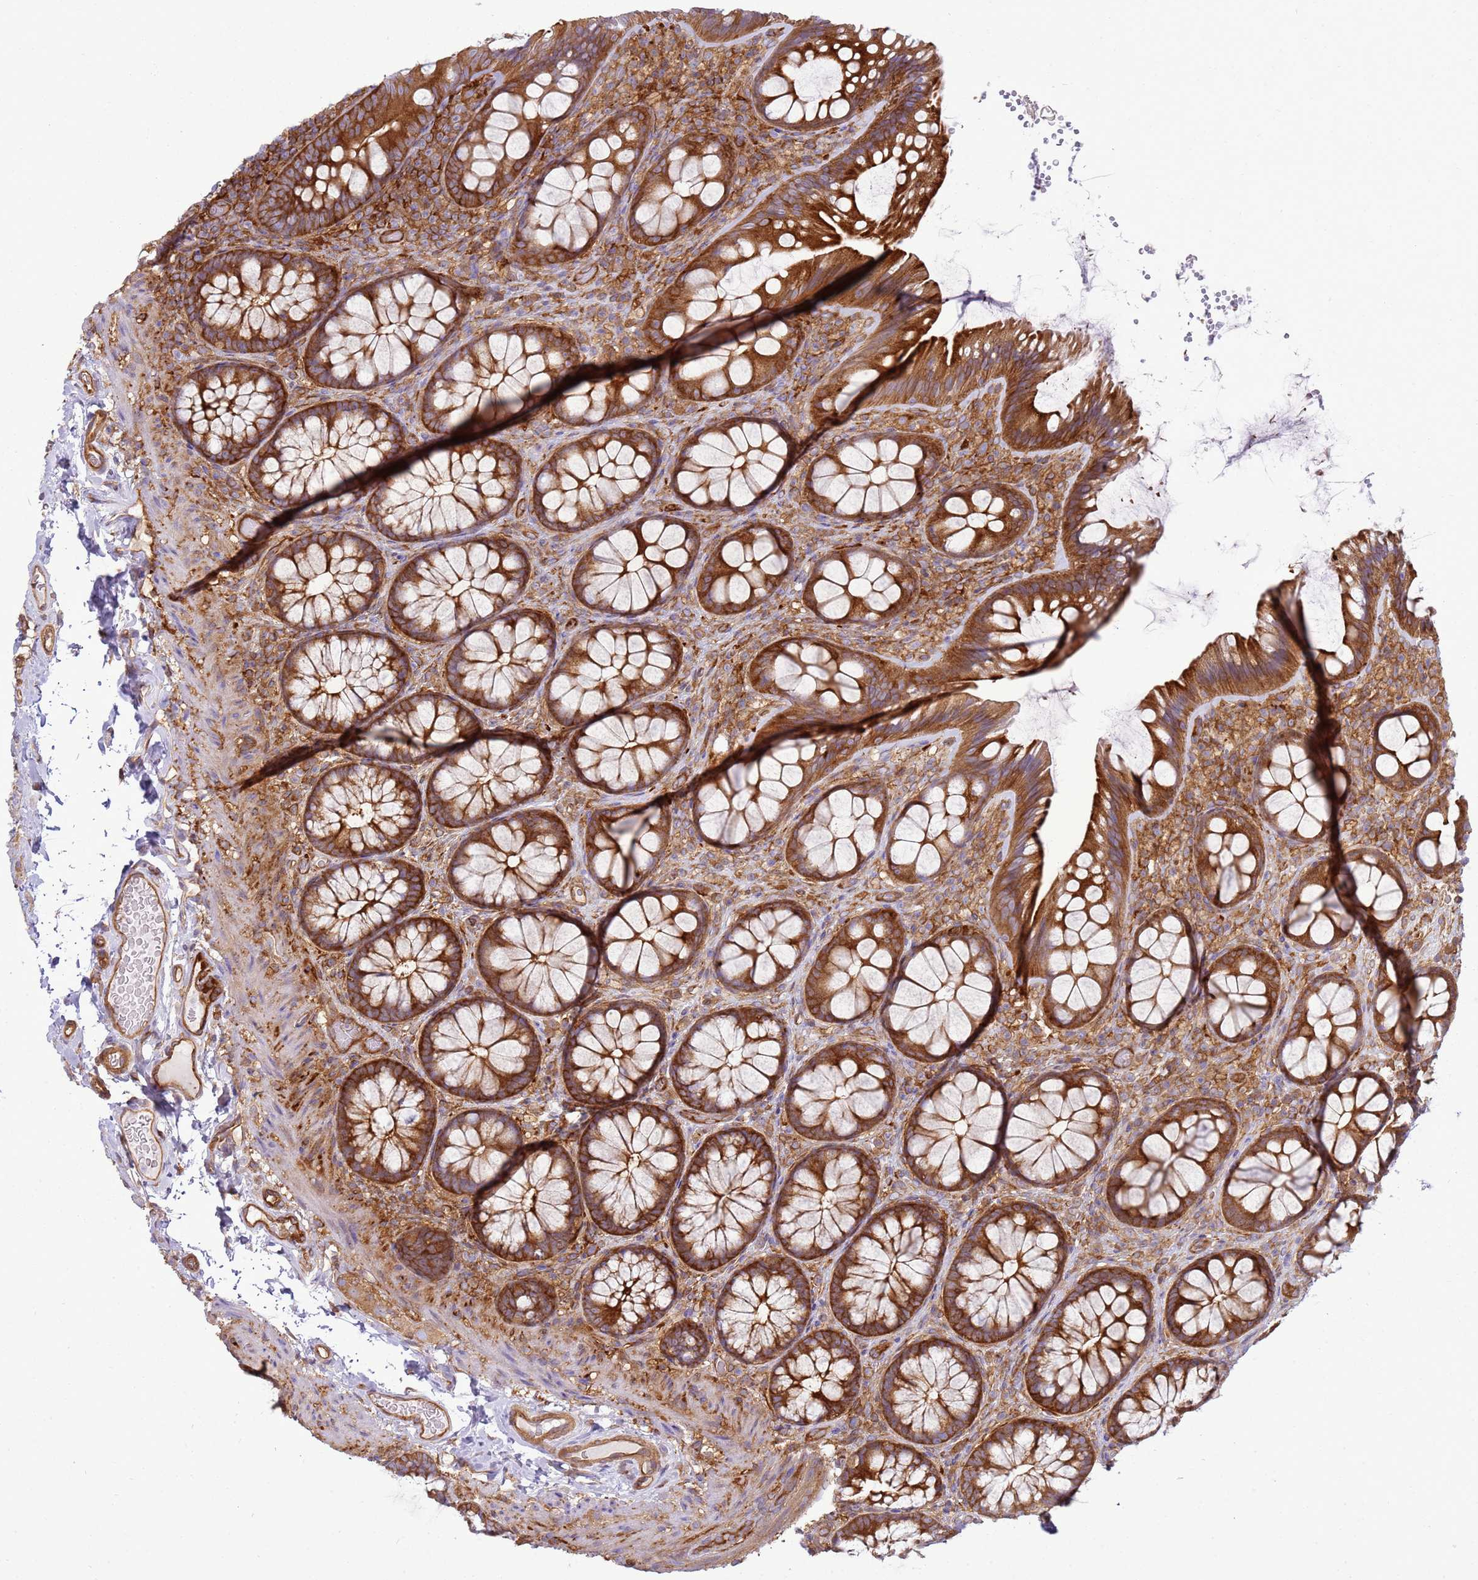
{"staining": {"intensity": "moderate", "quantity": ">75%", "location": "cytoplasmic/membranous"}, "tissue": "colon", "cell_type": "Endothelial cells", "image_type": "normal", "snomed": [{"axis": "morphology", "description": "Normal tissue, NOS"}, {"axis": "topography", "description": "Colon"}], "caption": "A brown stain labels moderate cytoplasmic/membranous positivity of a protein in endothelial cells of normal colon. (brown staining indicates protein expression, while blue staining denotes nuclei).", "gene": "SNX21", "patient": {"sex": "male", "age": 46}}